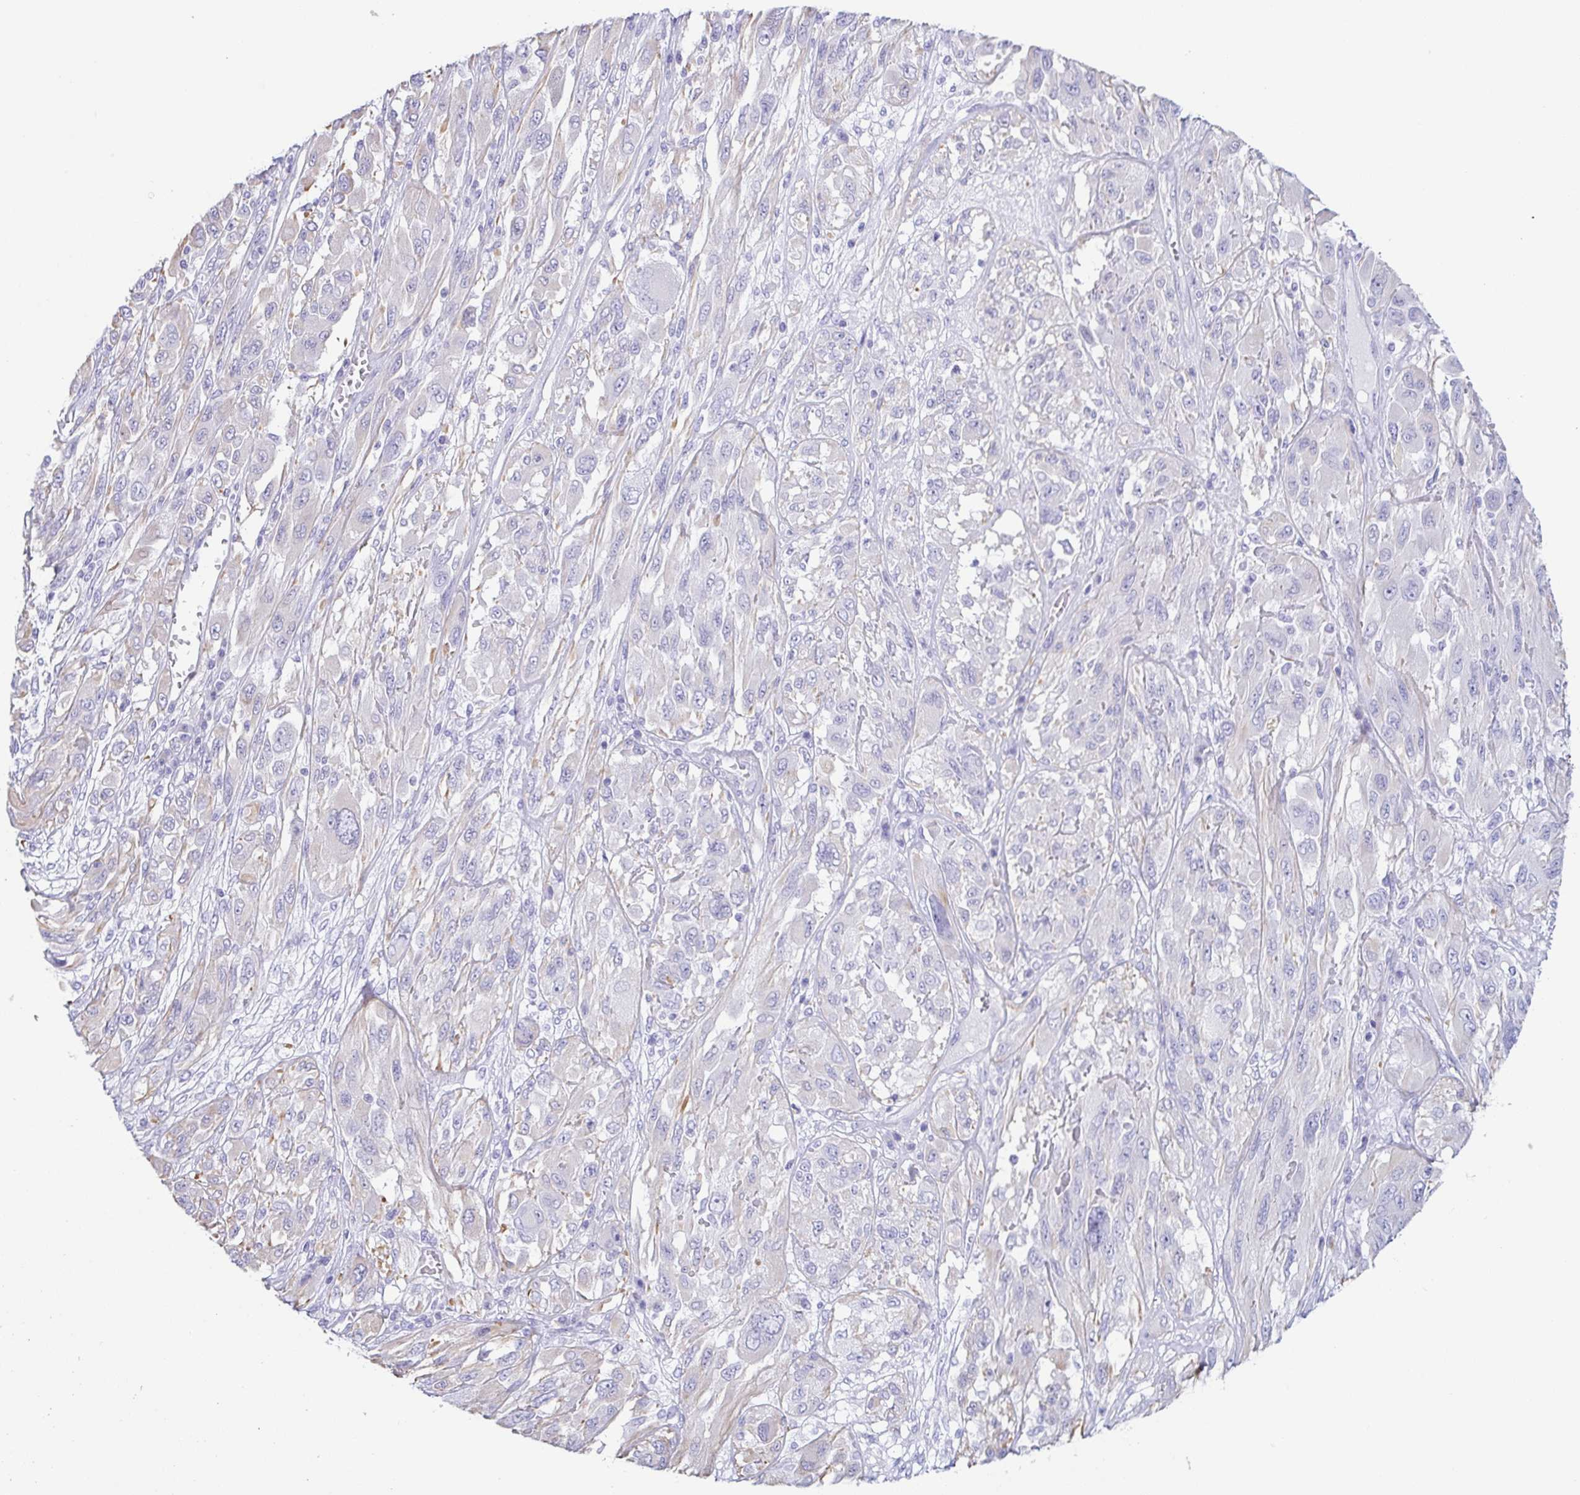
{"staining": {"intensity": "negative", "quantity": "none", "location": "none"}, "tissue": "melanoma", "cell_type": "Tumor cells", "image_type": "cancer", "snomed": [{"axis": "morphology", "description": "Malignant melanoma, NOS"}, {"axis": "topography", "description": "Skin"}], "caption": "The photomicrograph reveals no significant positivity in tumor cells of malignant melanoma.", "gene": "PRR27", "patient": {"sex": "female", "age": 91}}